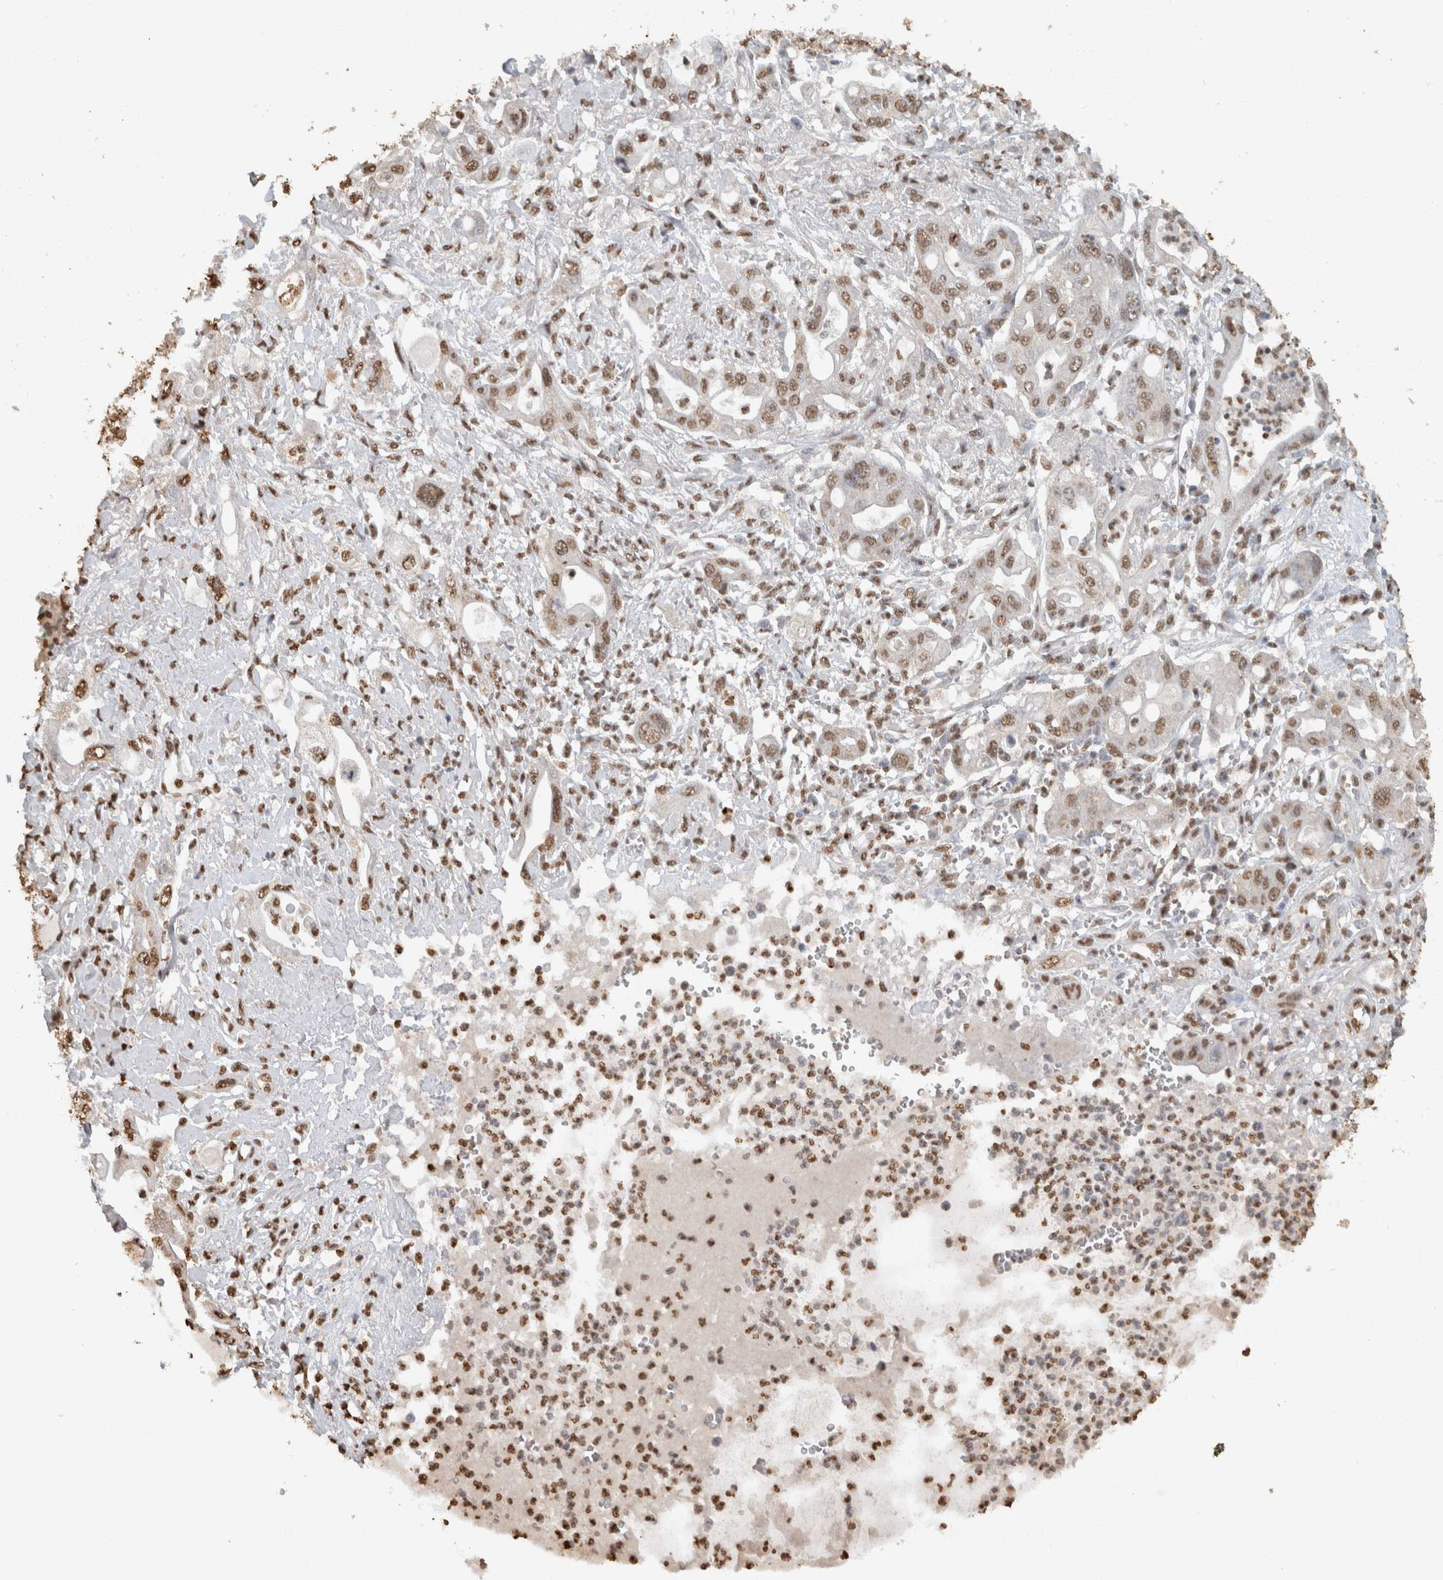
{"staining": {"intensity": "weak", "quantity": ">75%", "location": "nuclear"}, "tissue": "pancreatic cancer", "cell_type": "Tumor cells", "image_type": "cancer", "snomed": [{"axis": "morphology", "description": "Adenocarcinoma, NOS"}, {"axis": "topography", "description": "Pancreas"}], "caption": "Immunohistochemistry (IHC) (DAB (3,3'-diaminobenzidine)) staining of pancreatic cancer (adenocarcinoma) displays weak nuclear protein staining in approximately >75% of tumor cells. (brown staining indicates protein expression, while blue staining denotes nuclei).", "gene": "HAND2", "patient": {"sex": "male", "age": 68}}